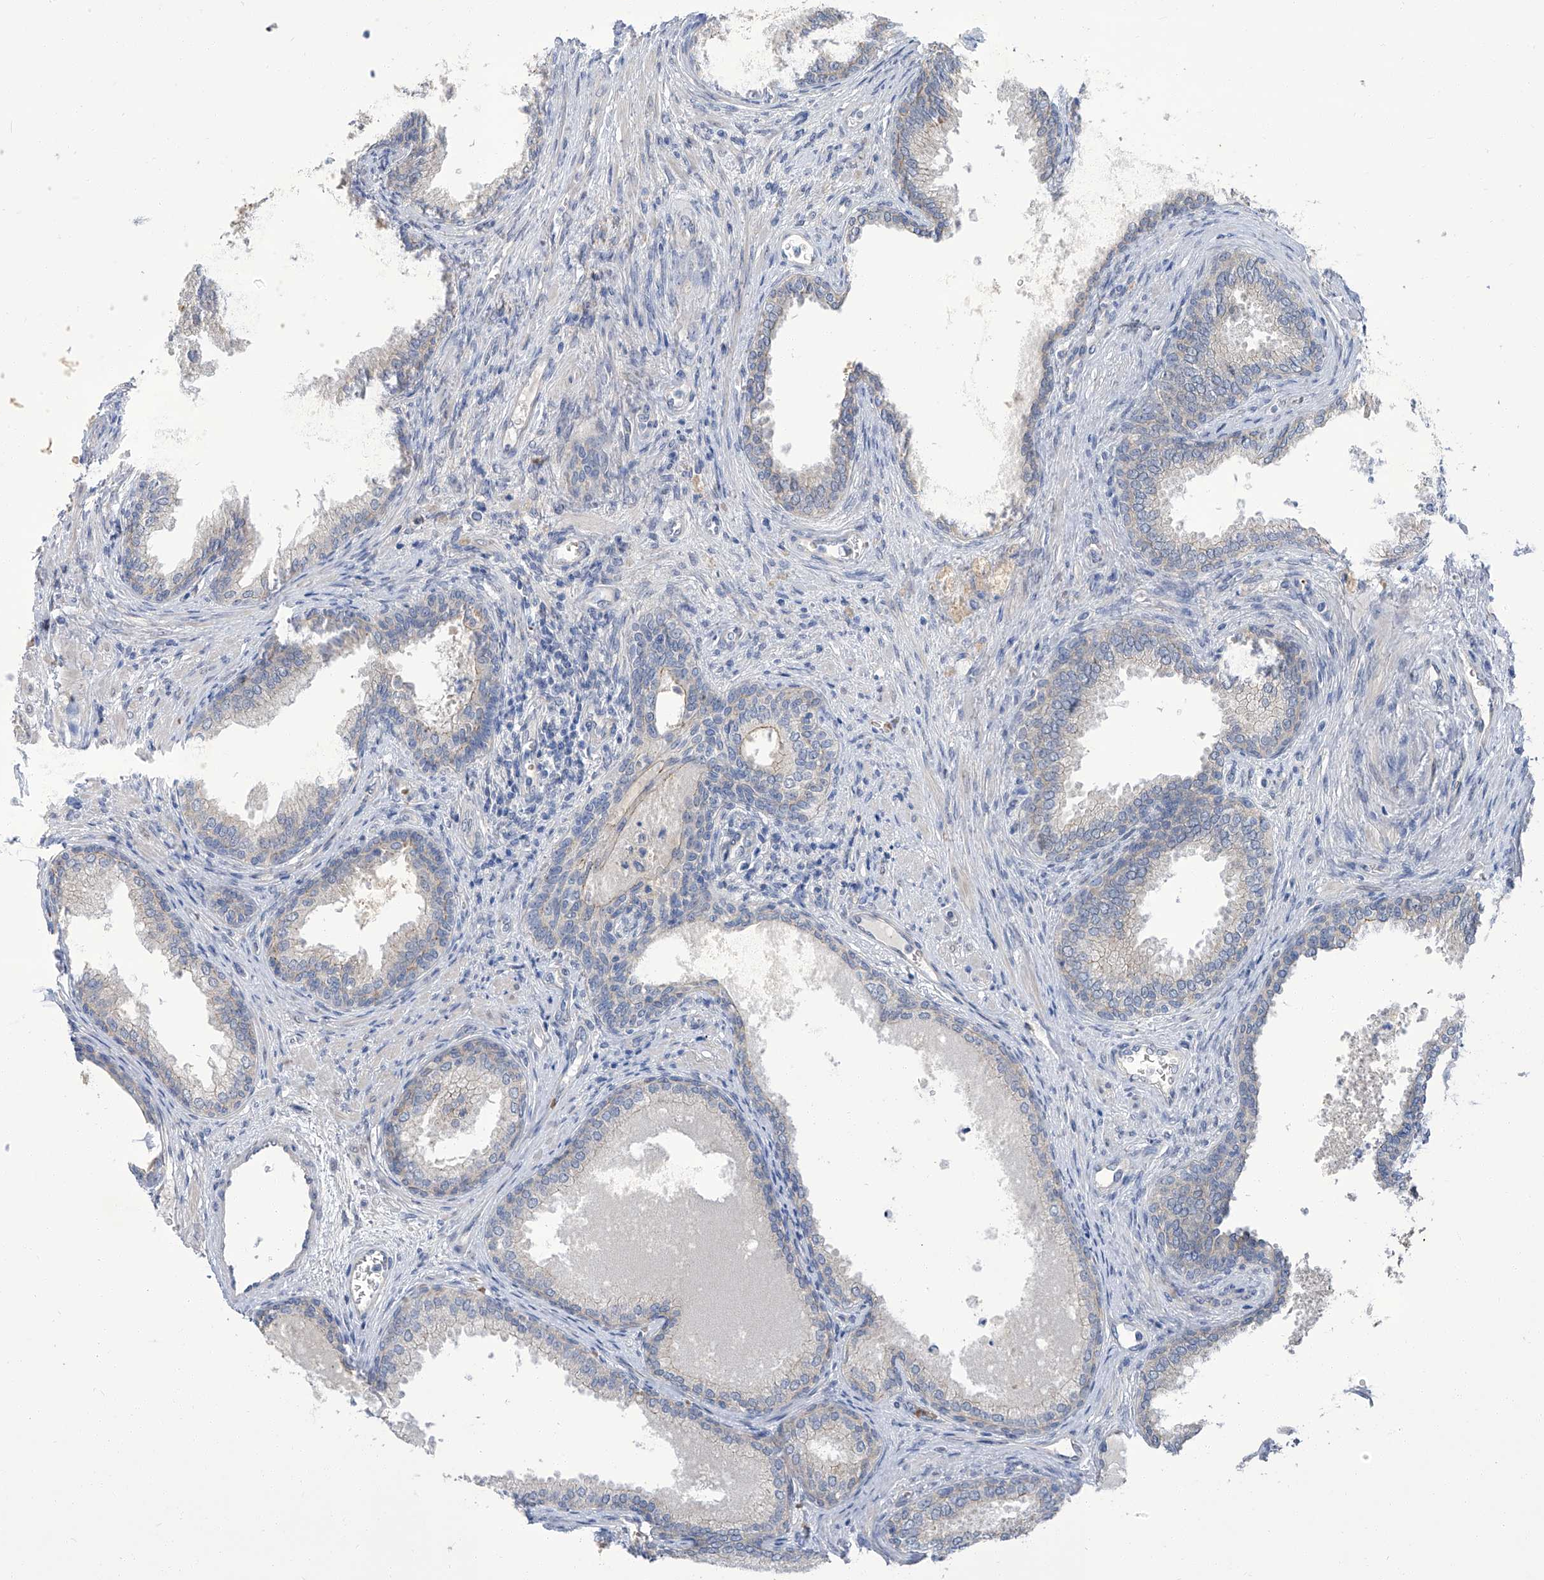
{"staining": {"intensity": "negative", "quantity": "none", "location": "none"}, "tissue": "prostate", "cell_type": "Glandular cells", "image_type": "normal", "snomed": [{"axis": "morphology", "description": "Normal tissue, NOS"}, {"axis": "topography", "description": "Prostate"}], "caption": "Human prostate stained for a protein using immunohistochemistry shows no staining in glandular cells.", "gene": "PARD3", "patient": {"sex": "male", "age": 76}}